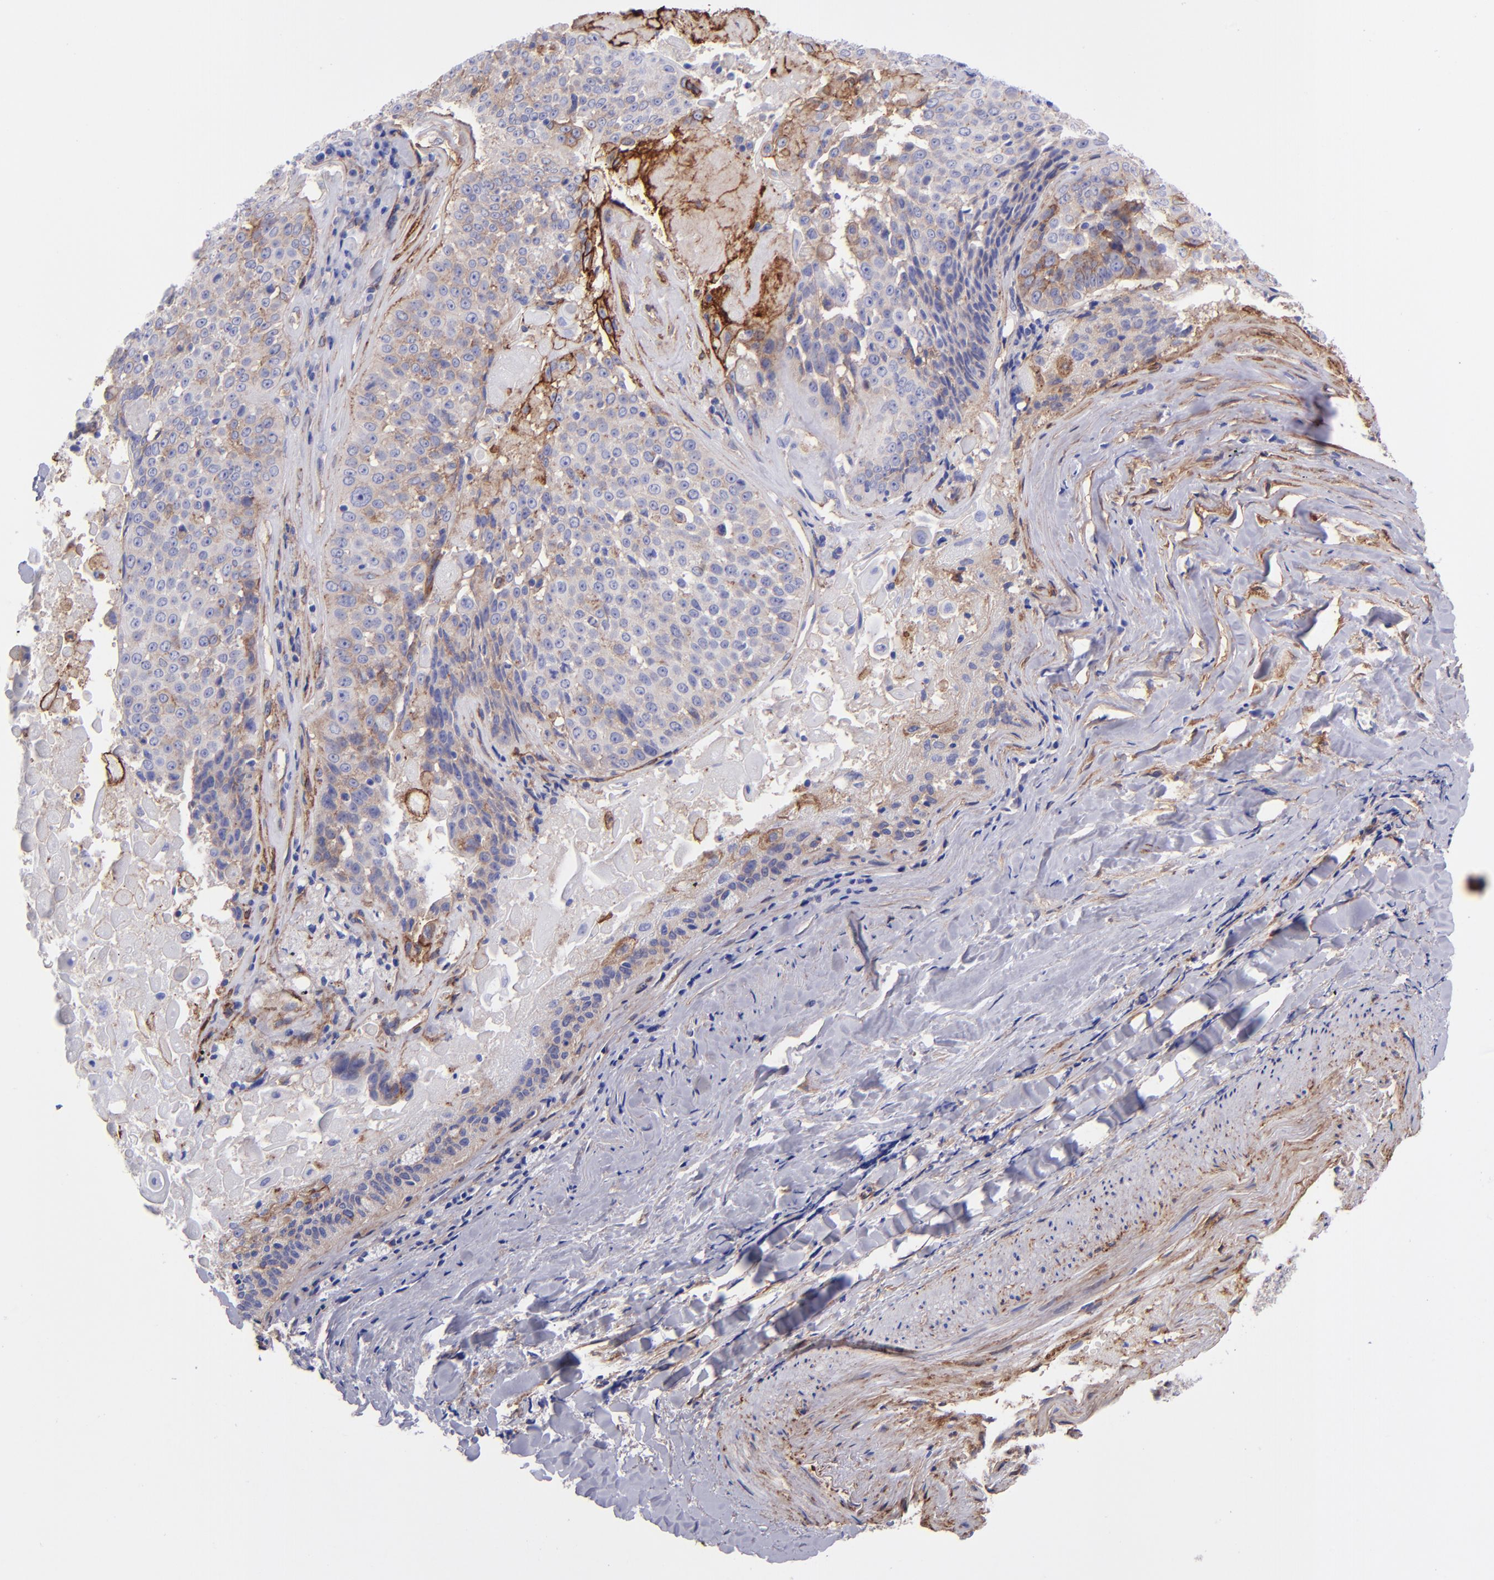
{"staining": {"intensity": "weak", "quantity": "<25%", "location": "cytoplasmic/membranous"}, "tissue": "lung cancer", "cell_type": "Tumor cells", "image_type": "cancer", "snomed": [{"axis": "morphology", "description": "Adenocarcinoma, NOS"}, {"axis": "topography", "description": "Lung"}], "caption": "A high-resolution image shows immunohistochemistry staining of lung cancer (adenocarcinoma), which reveals no significant expression in tumor cells.", "gene": "ITGAV", "patient": {"sex": "male", "age": 60}}